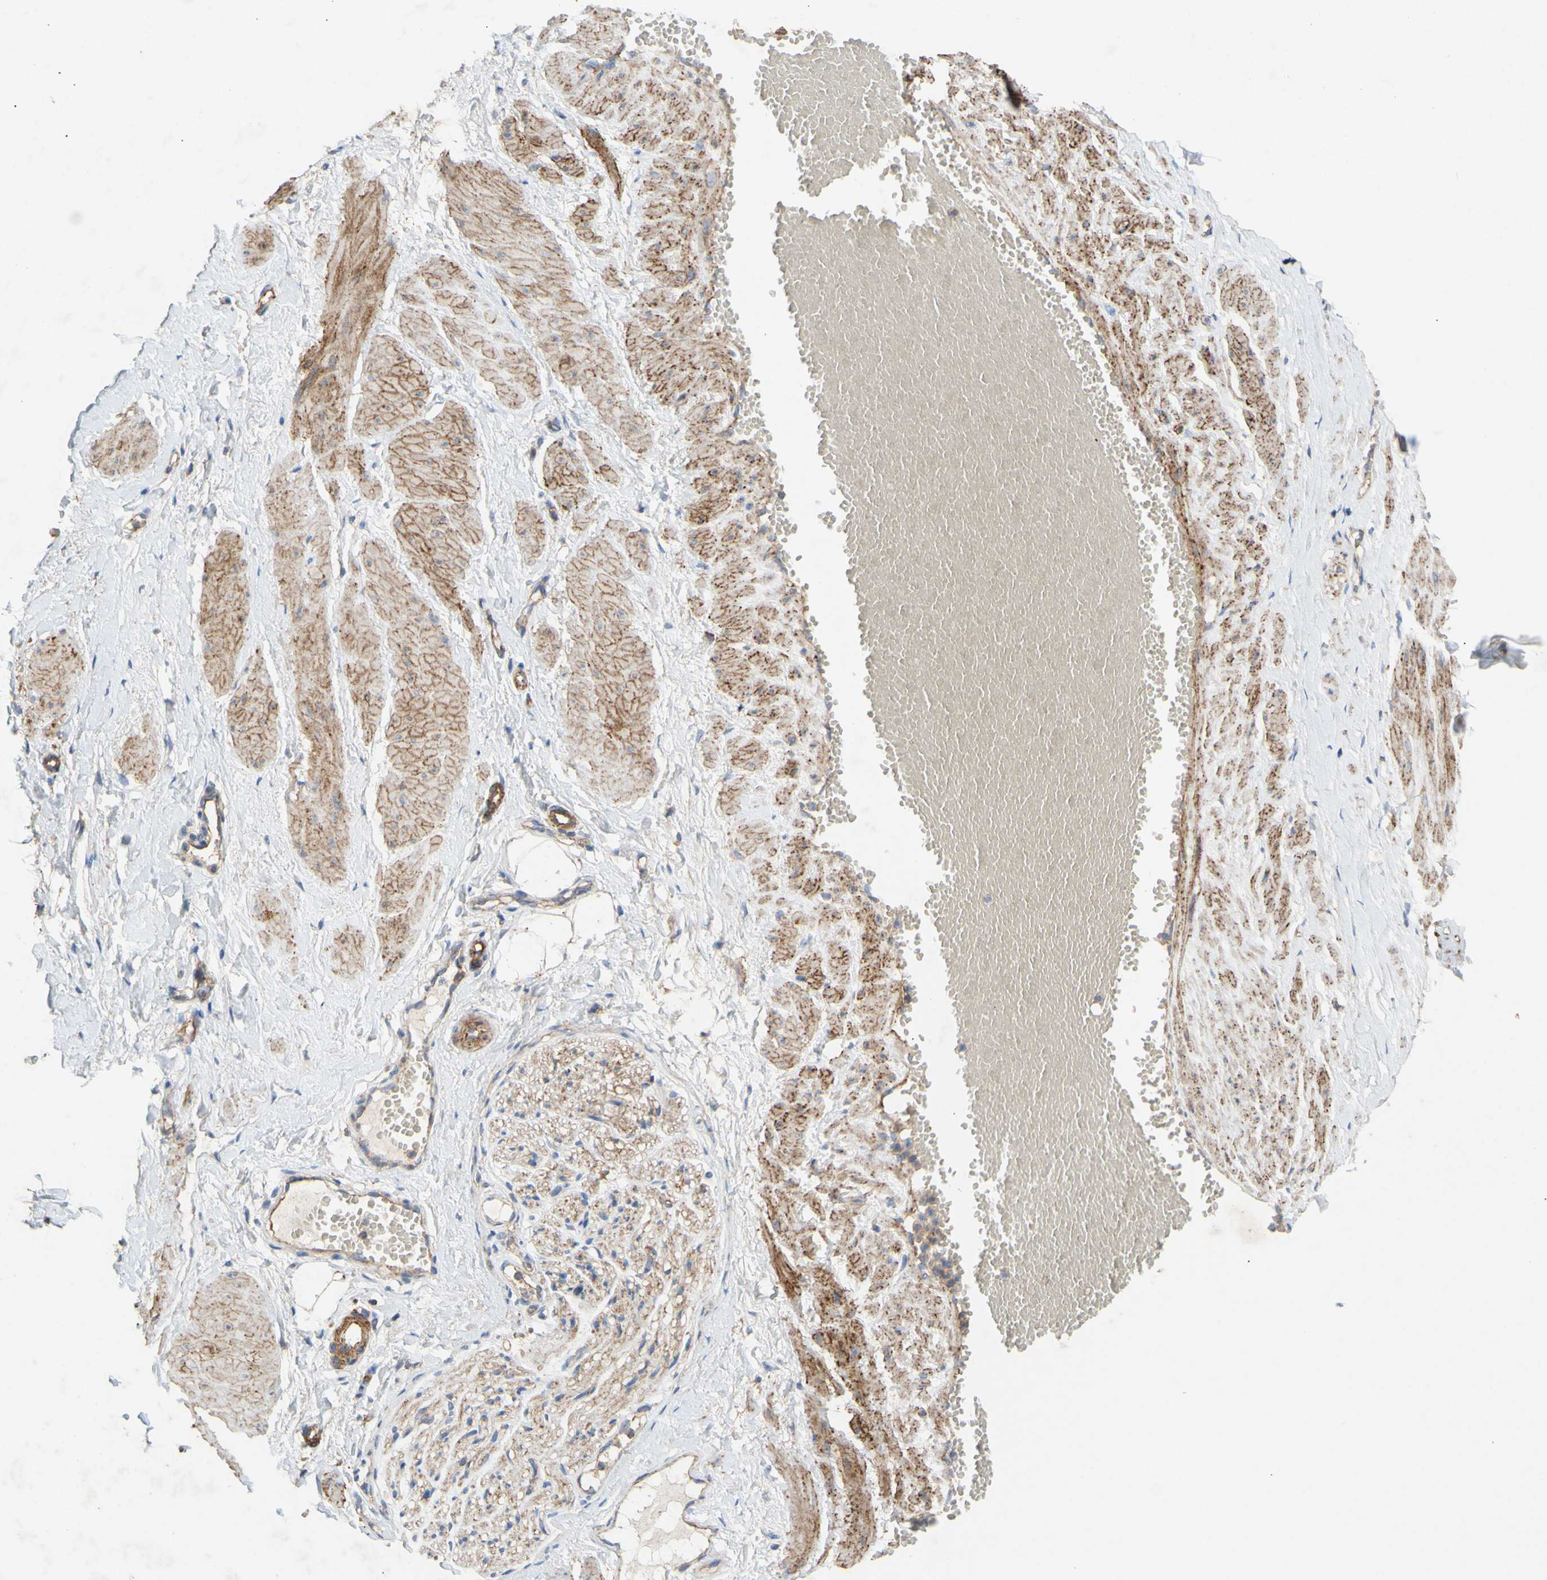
{"staining": {"intensity": "moderate", "quantity": ">75%", "location": "cytoplasmic/membranous"}, "tissue": "adipose tissue", "cell_type": "Adipocytes", "image_type": "normal", "snomed": [{"axis": "morphology", "description": "Normal tissue, NOS"}, {"axis": "topography", "description": "Soft tissue"}, {"axis": "topography", "description": "Vascular tissue"}], "caption": "Adipocytes demonstrate medium levels of moderate cytoplasmic/membranous staining in about >75% of cells in unremarkable human adipose tissue.", "gene": "ATP2A3", "patient": {"sex": "female", "age": 35}}